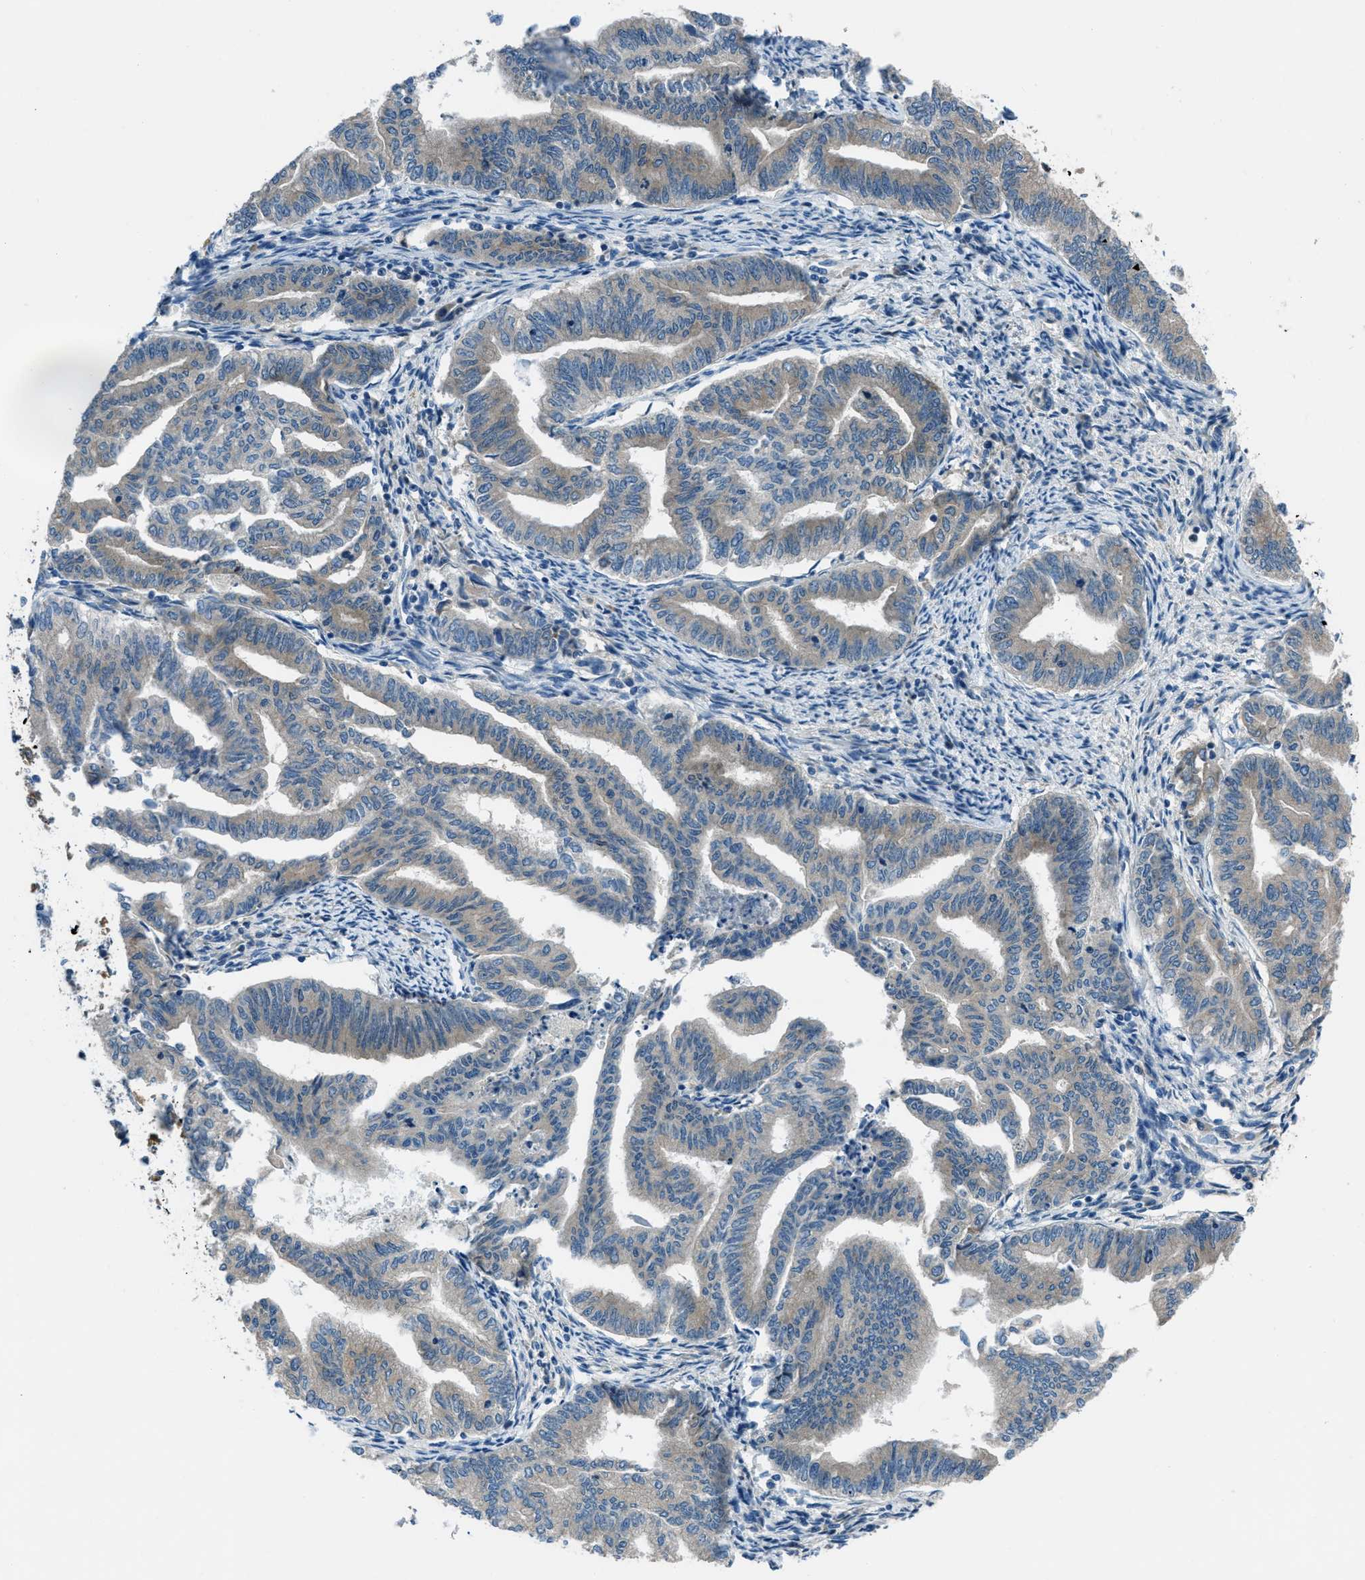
{"staining": {"intensity": "negative", "quantity": "none", "location": "none"}, "tissue": "endometrial cancer", "cell_type": "Tumor cells", "image_type": "cancer", "snomed": [{"axis": "morphology", "description": "Adenocarcinoma, NOS"}, {"axis": "topography", "description": "Endometrium"}], "caption": "Immunohistochemistry (IHC) of endometrial cancer (adenocarcinoma) exhibits no staining in tumor cells.", "gene": "ARFGAP2", "patient": {"sex": "female", "age": 79}}